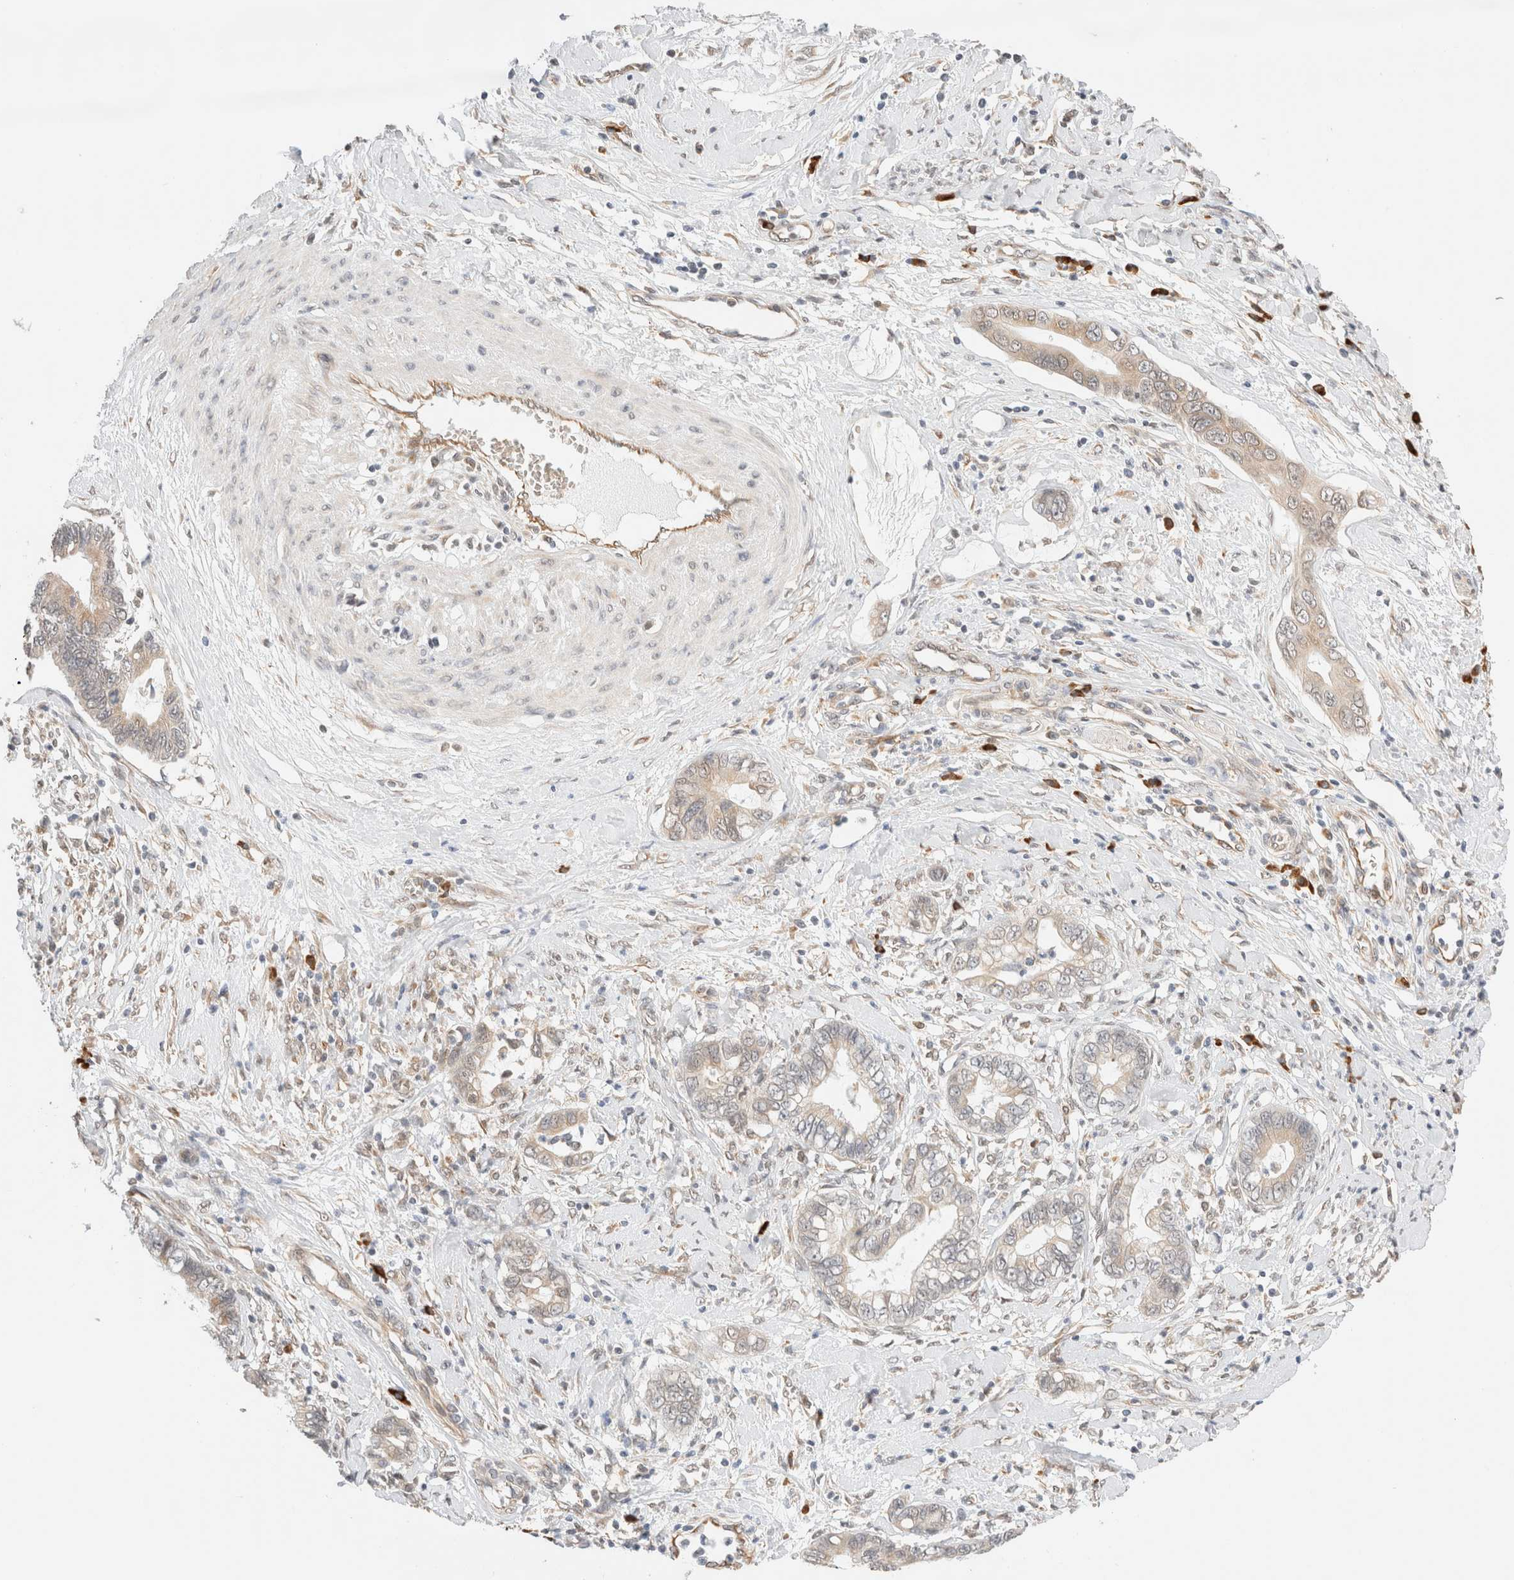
{"staining": {"intensity": "weak", "quantity": "25%-75%", "location": "cytoplasmic/membranous"}, "tissue": "cervical cancer", "cell_type": "Tumor cells", "image_type": "cancer", "snomed": [{"axis": "morphology", "description": "Adenocarcinoma, NOS"}, {"axis": "topography", "description": "Cervix"}], "caption": "A histopathology image of cervical cancer stained for a protein displays weak cytoplasmic/membranous brown staining in tumor cells.", "gene": "SYVN1", "patient": {"sex": "female", "age": 44}}